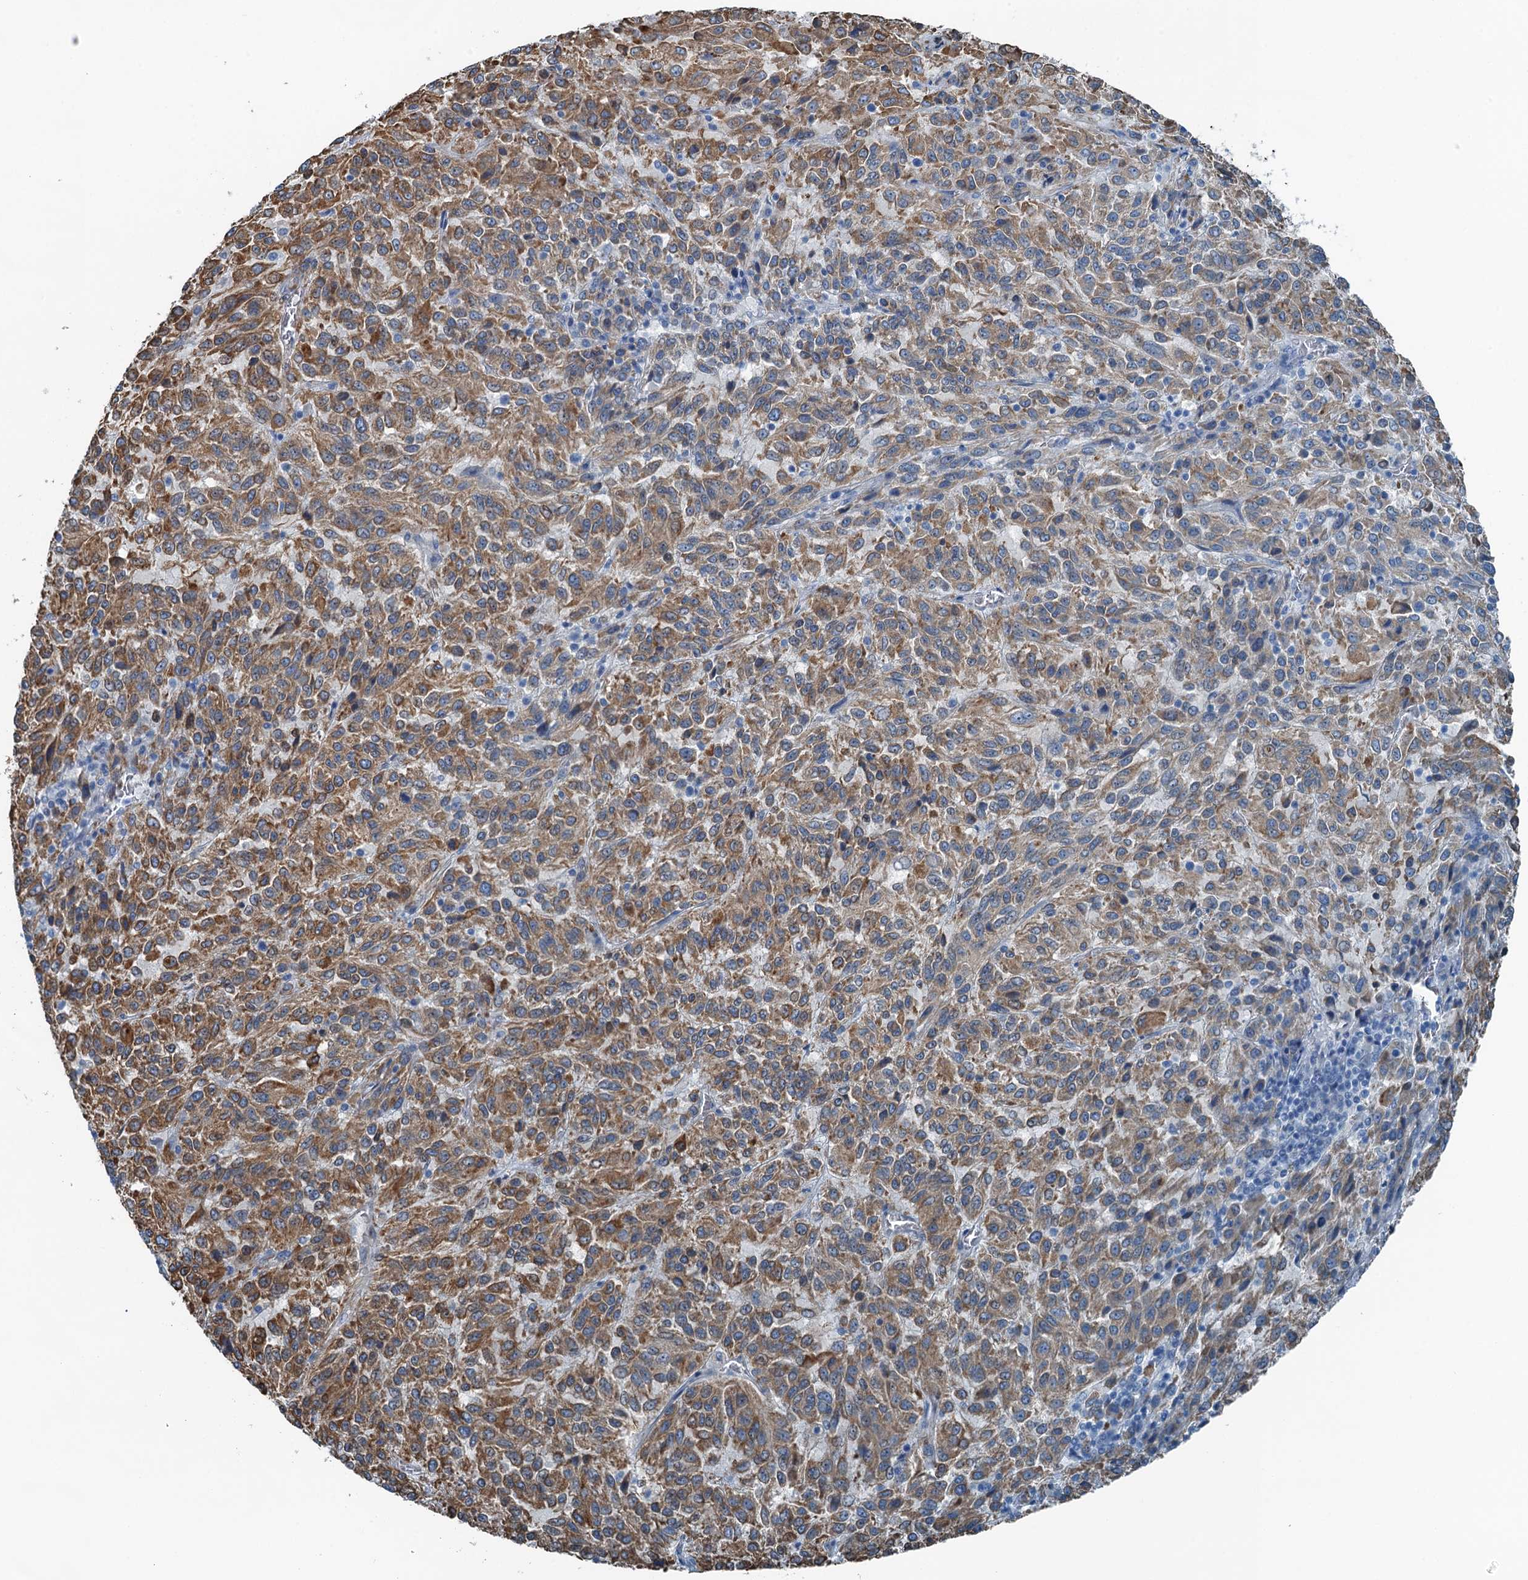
{"staining": {"intensity": "moderate", "quantity": ">75%", "location": "cytoplasmic/membranous"}, "tissue": "melanoma", "cell_type": "Tumor cells", "image_type": "cancer", "snomed": [{"axis": "morphology", "description": "Malignant melanoma, Metastatic site"}, {"axis": "topography", "description": "Lung"}], "caption": "The immunohistochemical stain highlights moderate cytoplasmic/membranous expression in tumor cells of melanoma tissue.", "gene": "TMOD2", "patient": {"sex": "male", "age": 64}}